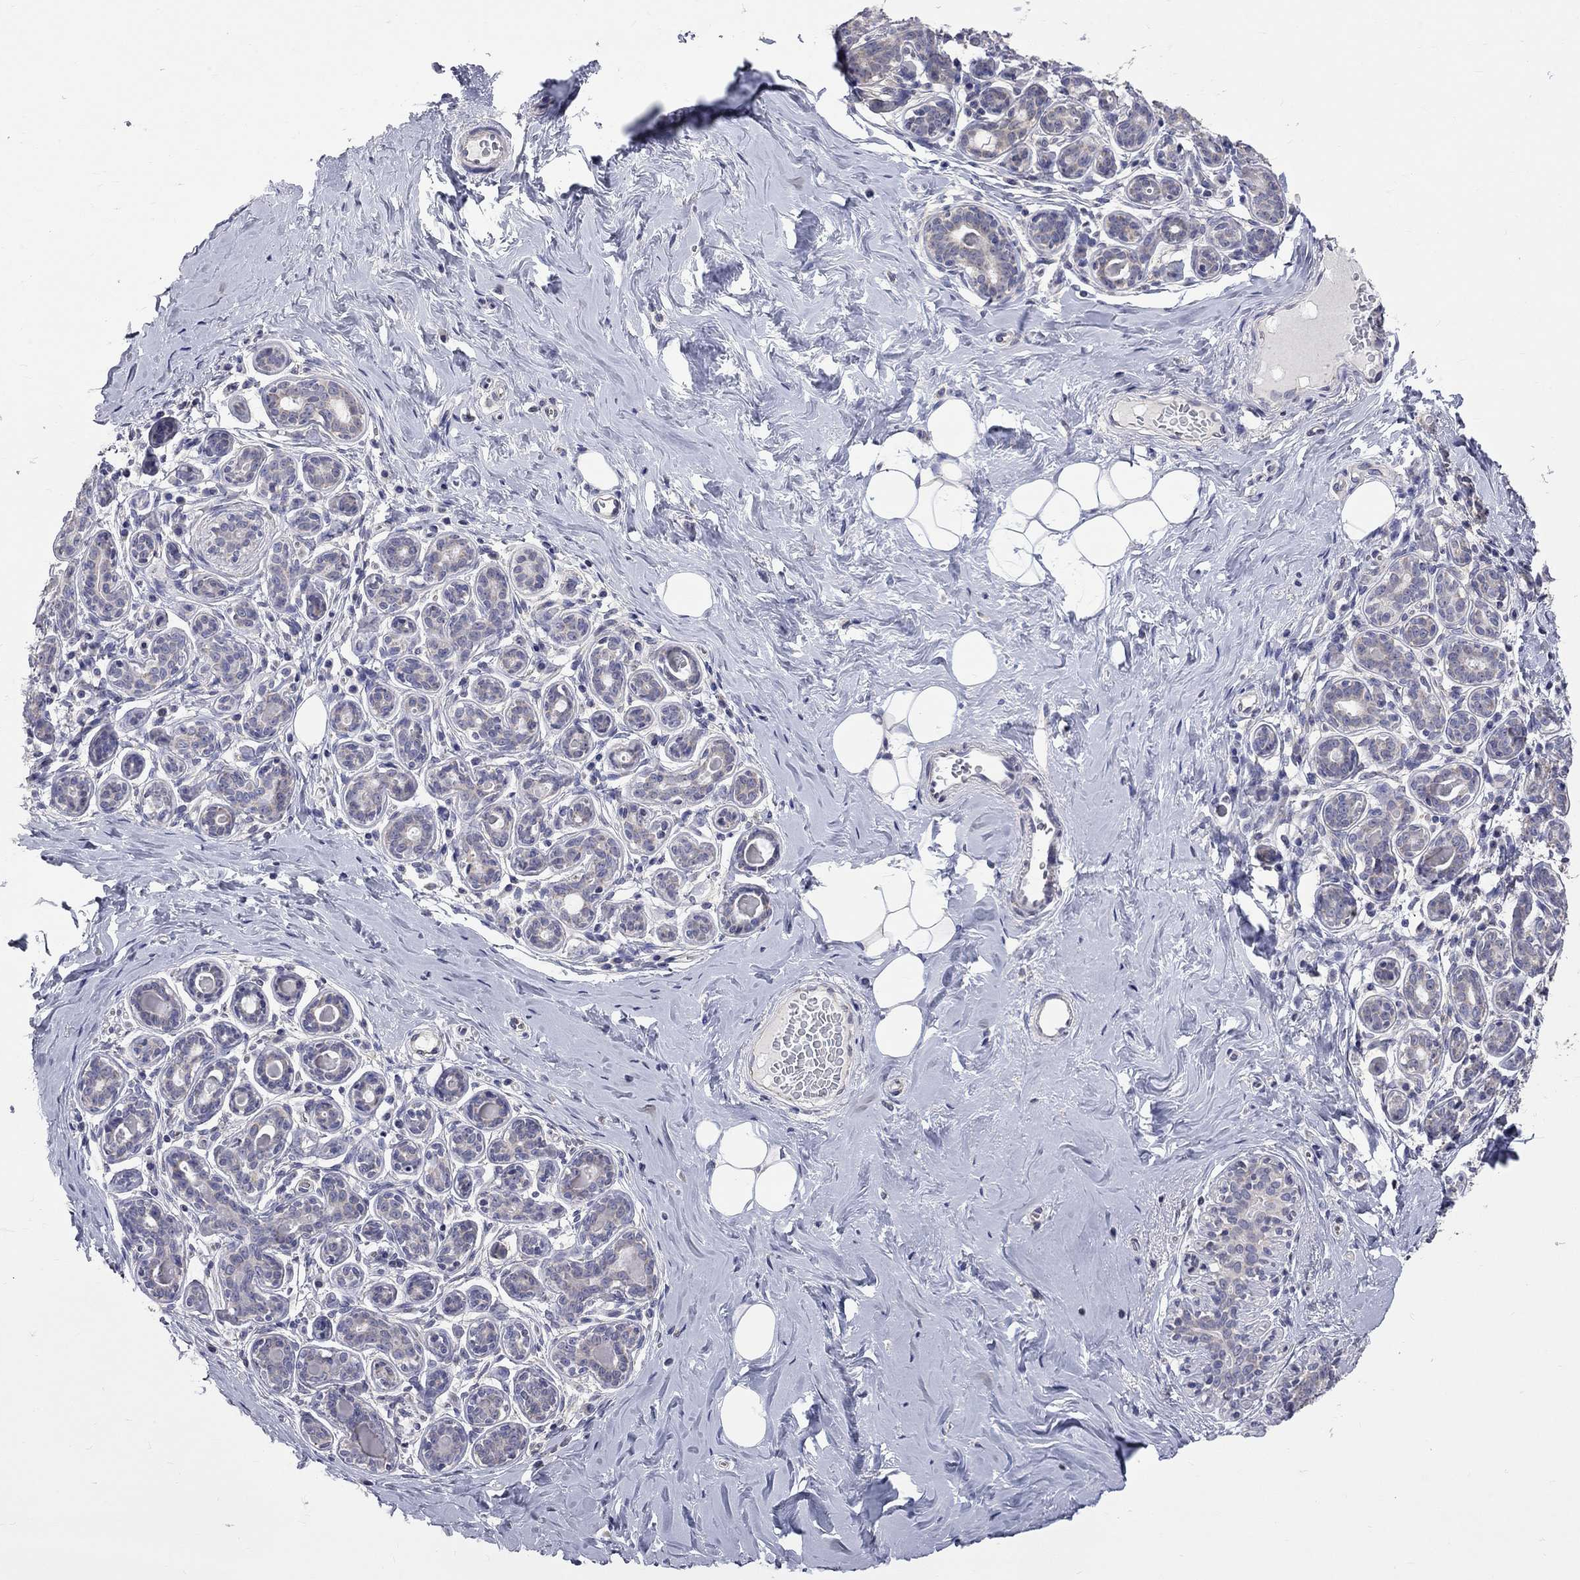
{"staining": {"intensity": "negative", "quantity": "none", "location": "none"}, "tissue": "breast", "cell_type": "Adipocytes", "image_type": "normal", "snomed": [{"axis": "morphology", "description": "Normal tissue, NOS"}, {"axis": "topography", "description": "Skin"}, {"axis": "topography", "description": "Breast"}], "caption": "A high-resolution photomicrograph shows IHC staining of normal breast, which shows no significant positivity in adipocytes. The staining is performed using DAB (3,3'-diaminobenzidine) brown chromogen with nuclei counter-stained in using hematoxylin.", "gene": "OPRK1", "patient": {"sex": "female", "age": 43}}